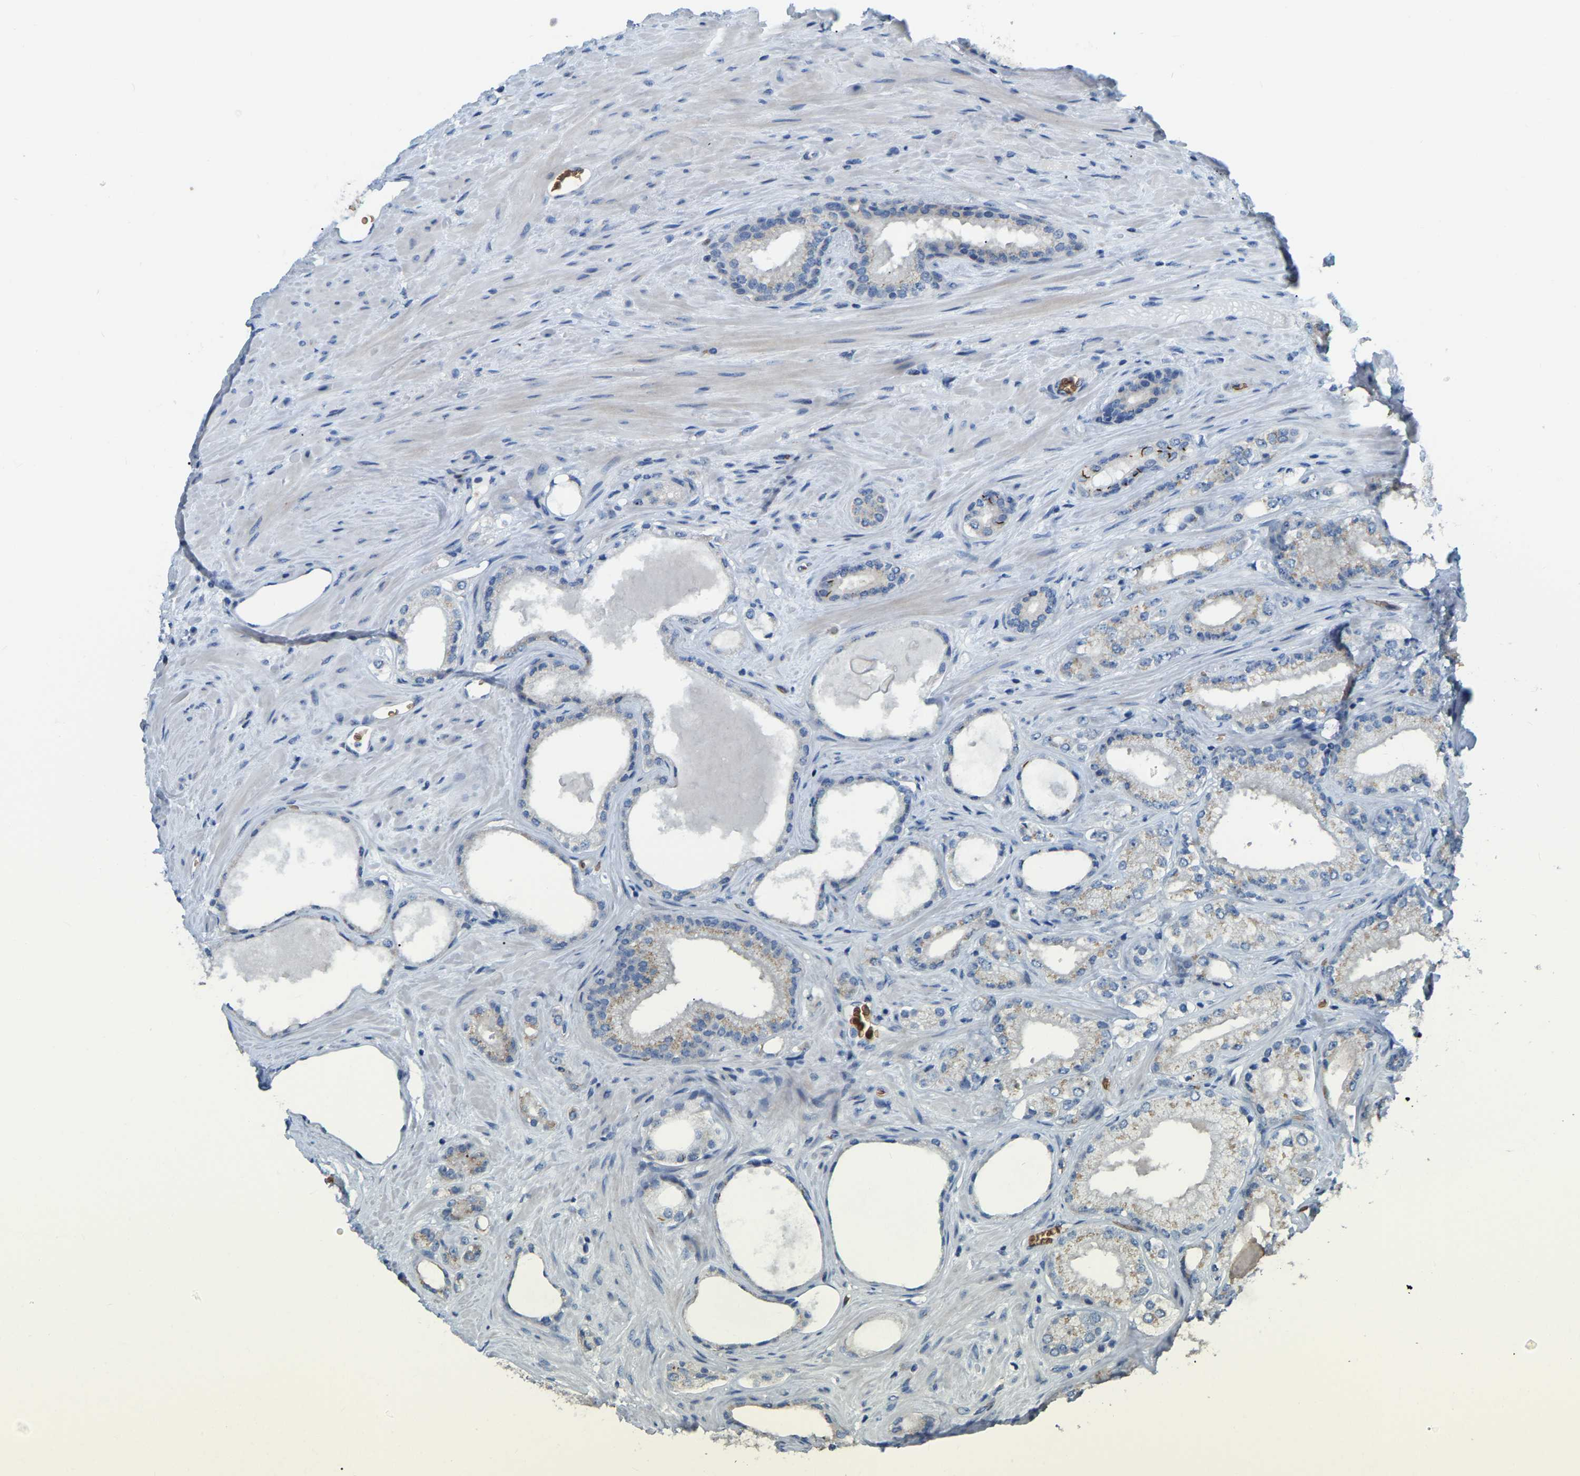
{"staining": {"intensity": "negative", "quantity": "none", "location": "none"}, "tissue": "prostate cancer", "cell_type": "Tumor cells", "image_type": "cancer", "snomed": [{"axis": "morphology", "description": "Adenocarcinoma, Low grade"}, {"axis": "topography", "description": "Prostate"}], "caption": "There is no significant expression in tumor cells of prostate low-grade adenocarcinoma.", "gene": "CFAP298", "patient": {"sex": "male", "age": 65}}